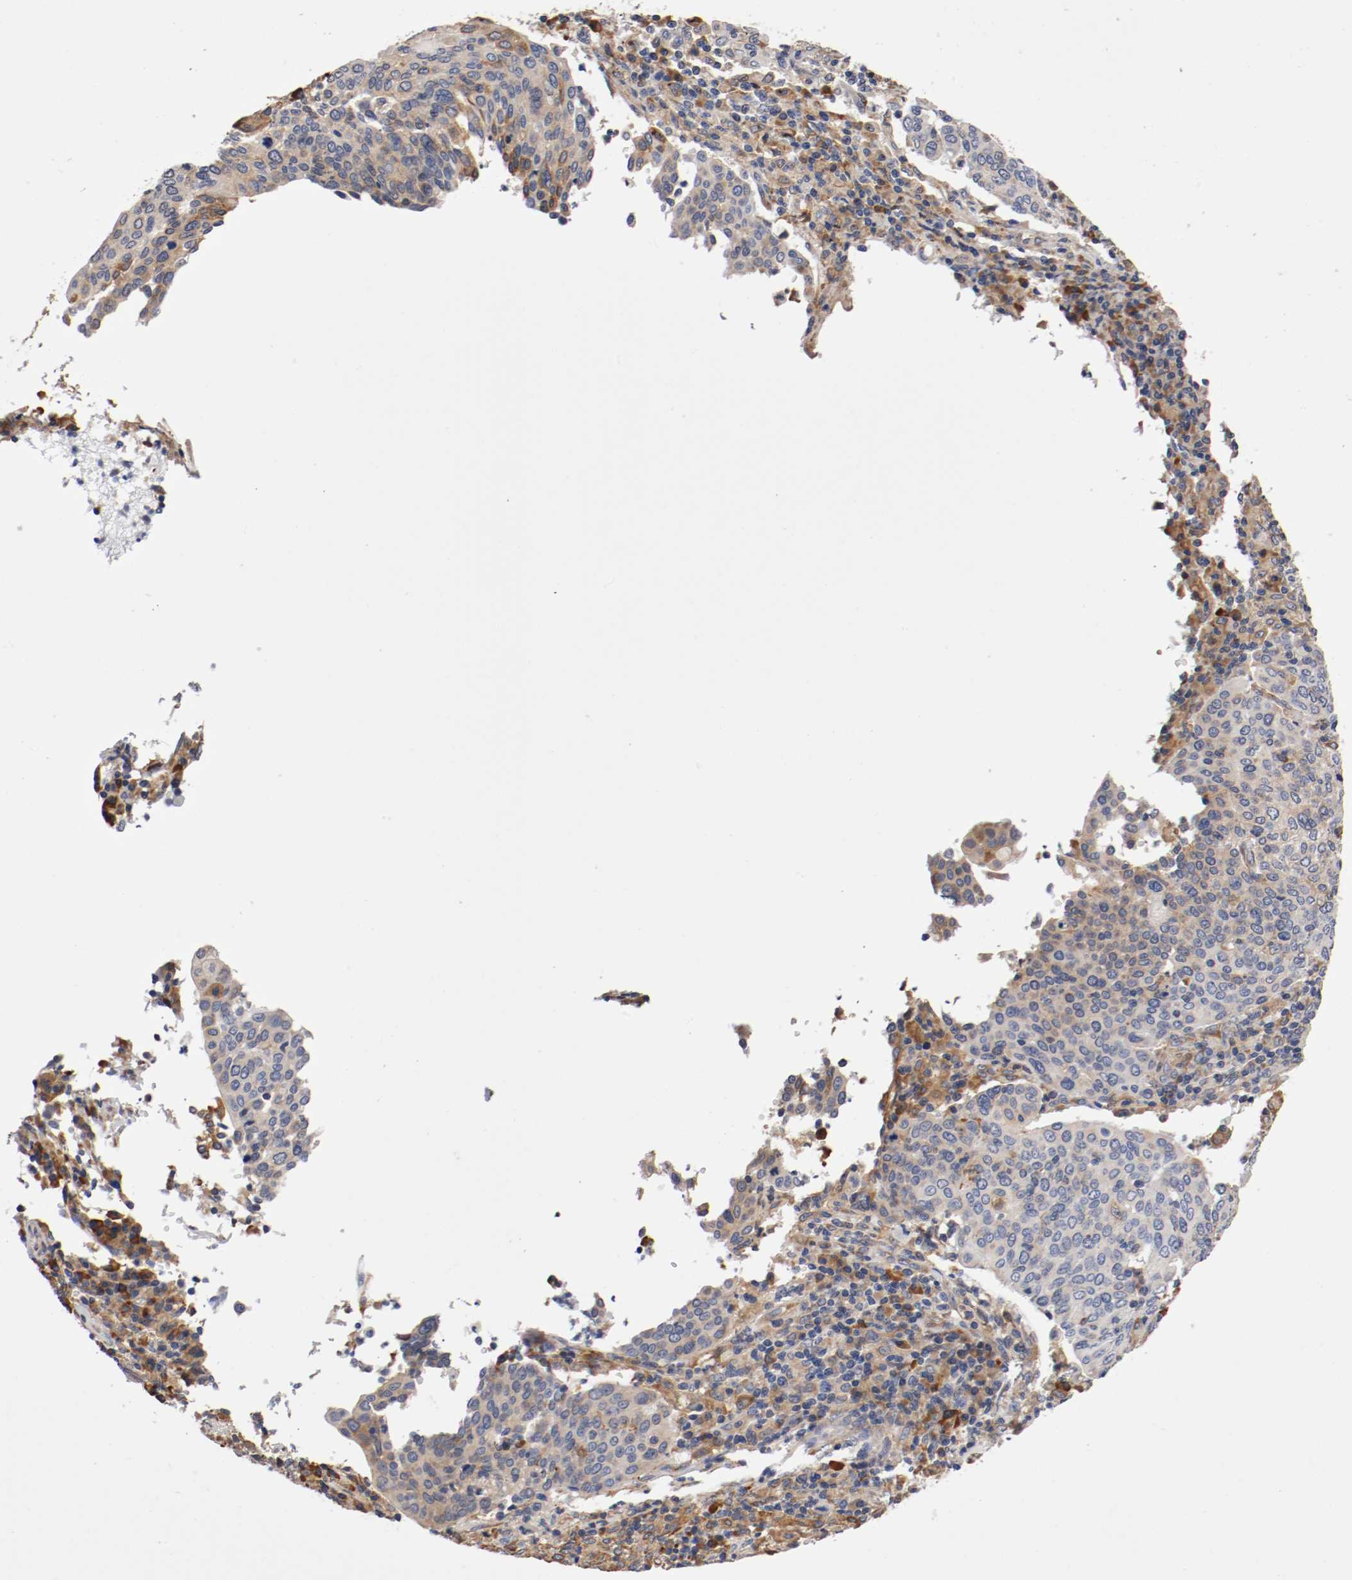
{"staining": {"intensity": "weak", "quantity": ">75%", "location": "cytoplasmic/membranous"}, "tissue": "cervical cancer", "cell_type": "Tumor cells", "image_type": "cancer", "snomed": [{"axis": "morphology", "description": "Squamous cell carcinoma, NOS"}, {"axis": "topography", "description": "Cervix"}], "caption": "Brown immunohistochemical staining in cervical cancer exhibits weak cytoplasmic/membranous positivity in approximately >75% of tumor cells.", "gene": "TNFSF13", "patient": {"sex": "female", "age": 40}}